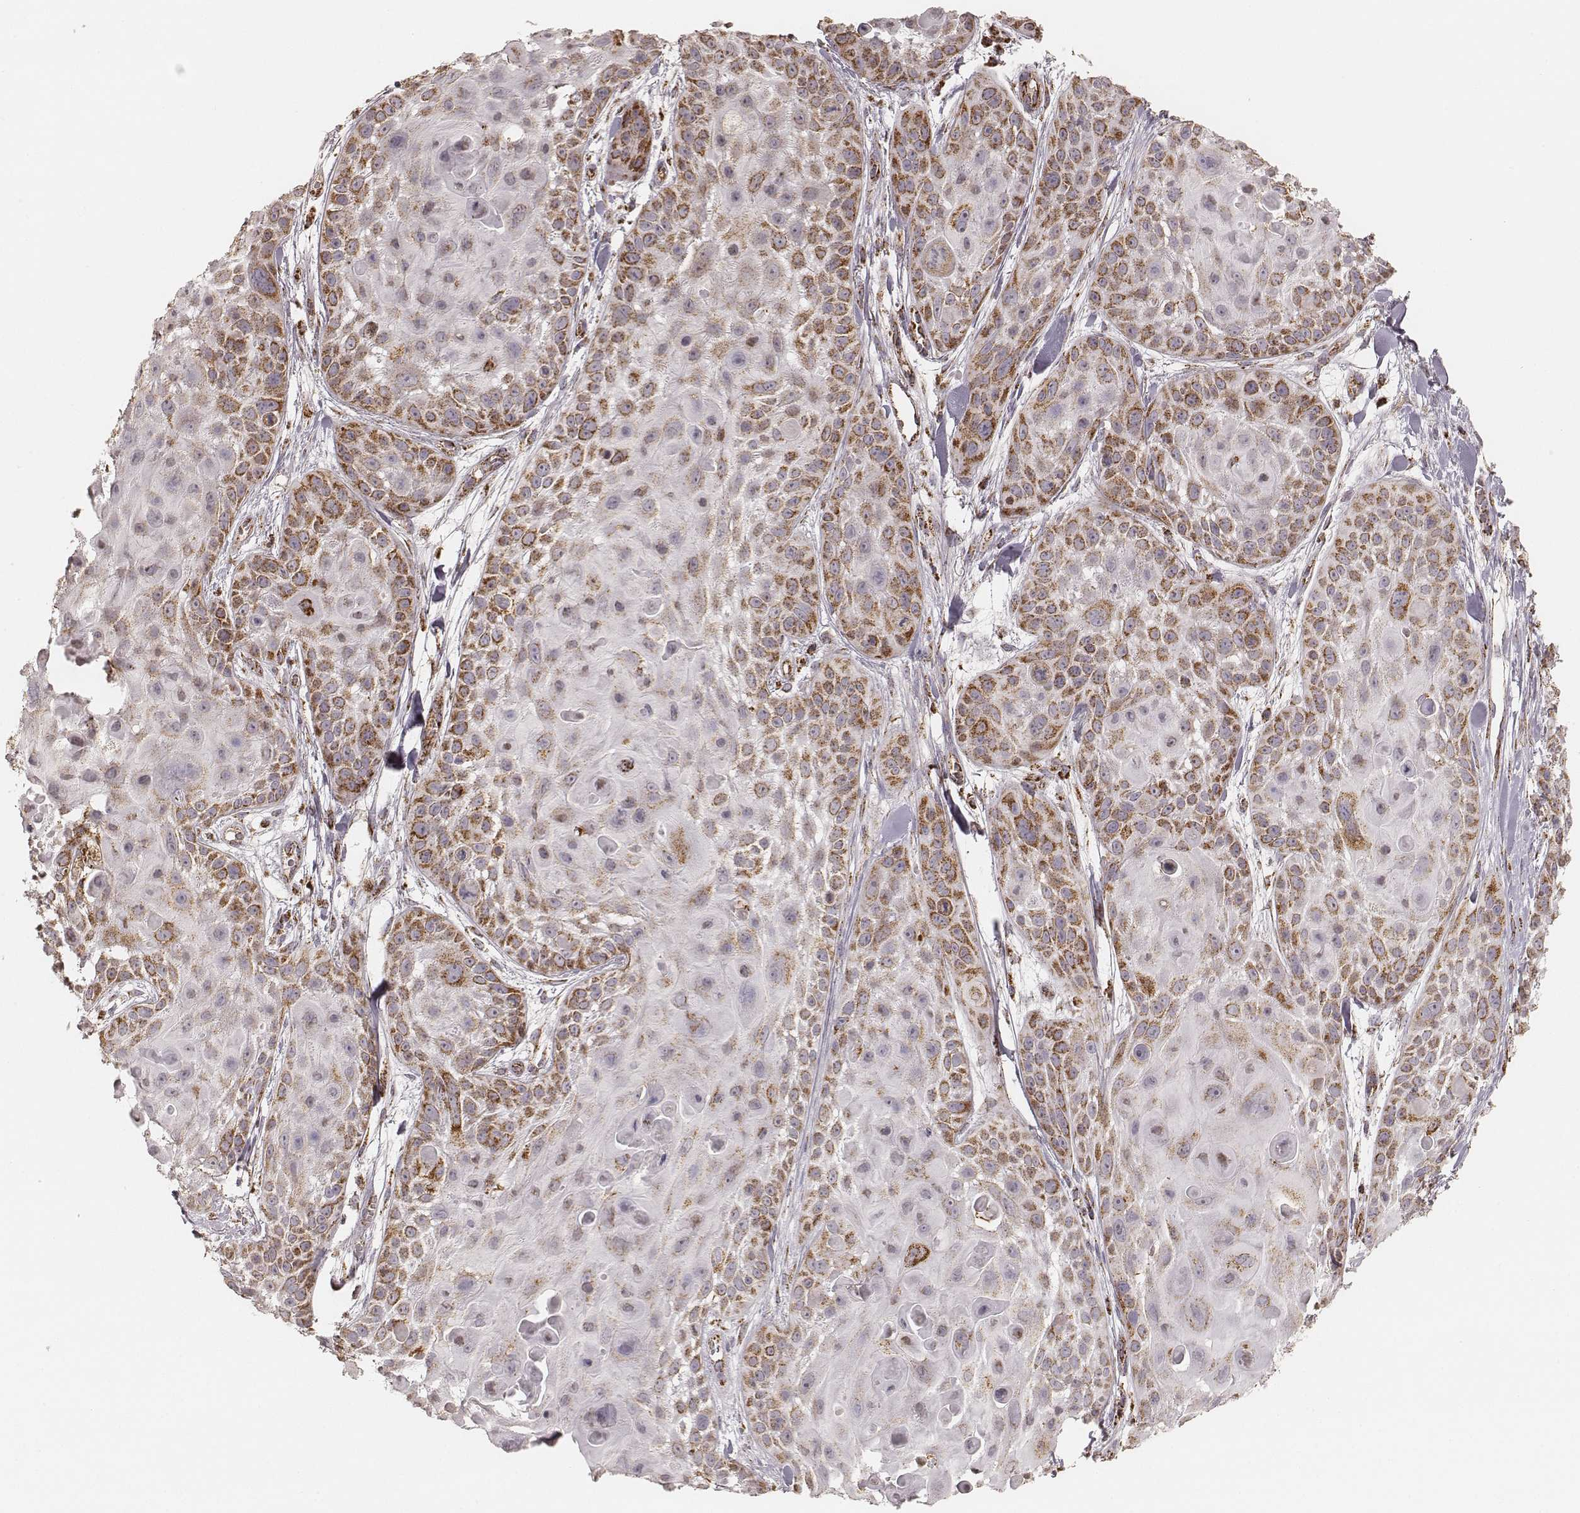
{"staining": {"intensity": "moderate", "quantity": ">75%", "location": "cytoplasmic/membranous"}, "tissue": "skin cancer", "cell_type": "Tumor cells", "image_type": "cancer", "snomed": [{"axis": "morphology", "description": "Squamous cell carcinoma, NOS"}, {"axis": "topography", "description": "Skin"}, {"axis": "topography", "description": "Anal"}], "caption": "Skin squamous cell carcinoma was stained to show a protein in brown. There is medium levels of moderate cytoplasmic/membranous expression in about >75% of tumor cells. (brown staining indicates protein expression, while blue staining denotes nuclei).", "gene": "CS", "patient": {"sex": "female", "age": 75}}